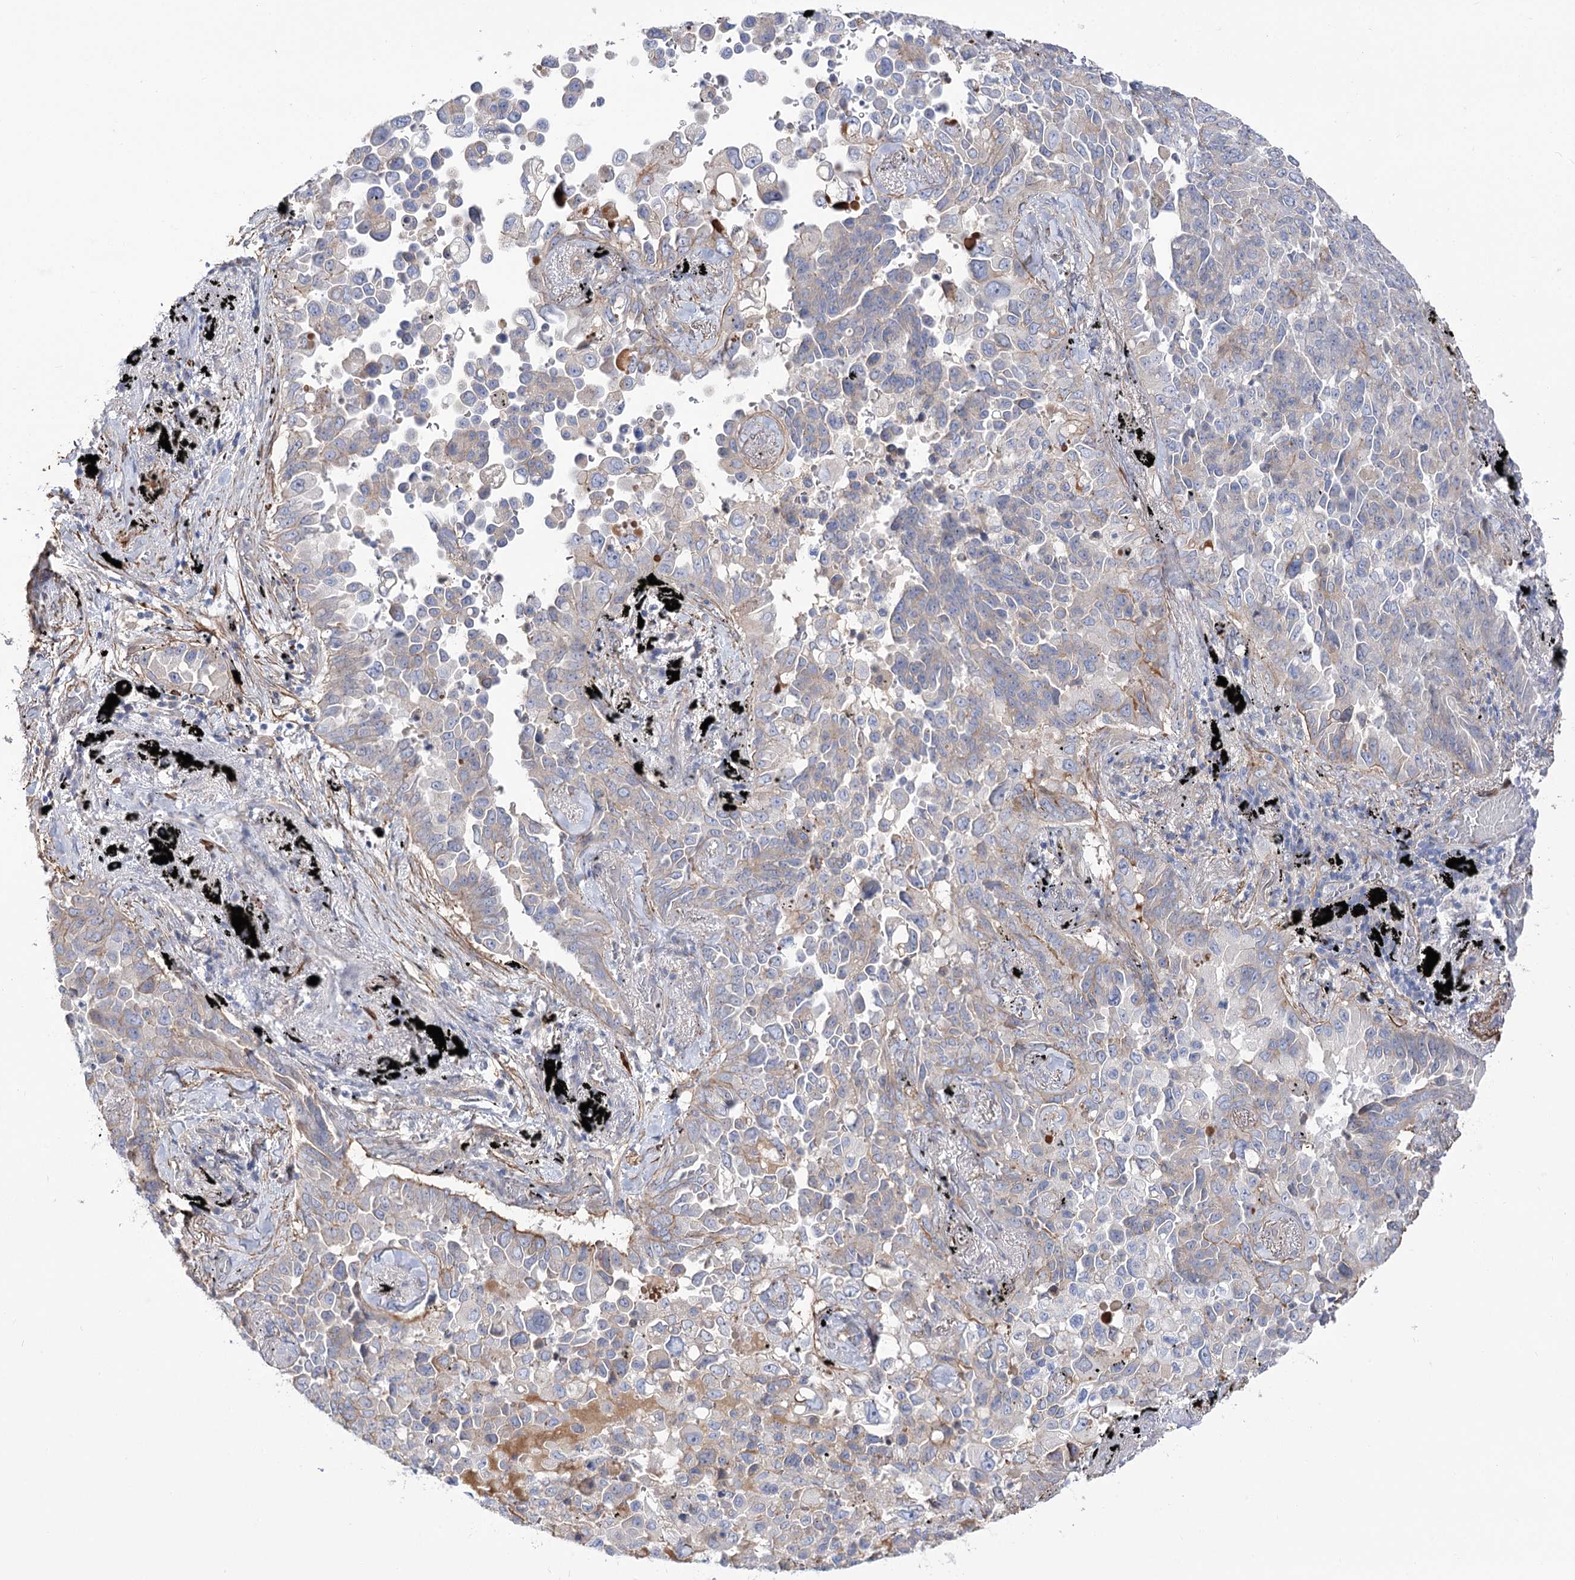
{"staining": {"intensity": "weak", "quantity": "<25%", "location": "cytoplasmic/membranous"}, "tissue": "lung cancer", "cell_type": "Tumor cells", "image_type": "cancer", "snomed": [{"axis": "morphology", "description": "Adenocarcinoma, NOS"}, {"axis": "topography", "description": "Lung"}], "caption": "The histopathology image shows no staining of tumor cells in lung cancer (adenocarcinoma).", "gene": "WASHC3", "patient": {"sex": "female", "age": 67}}